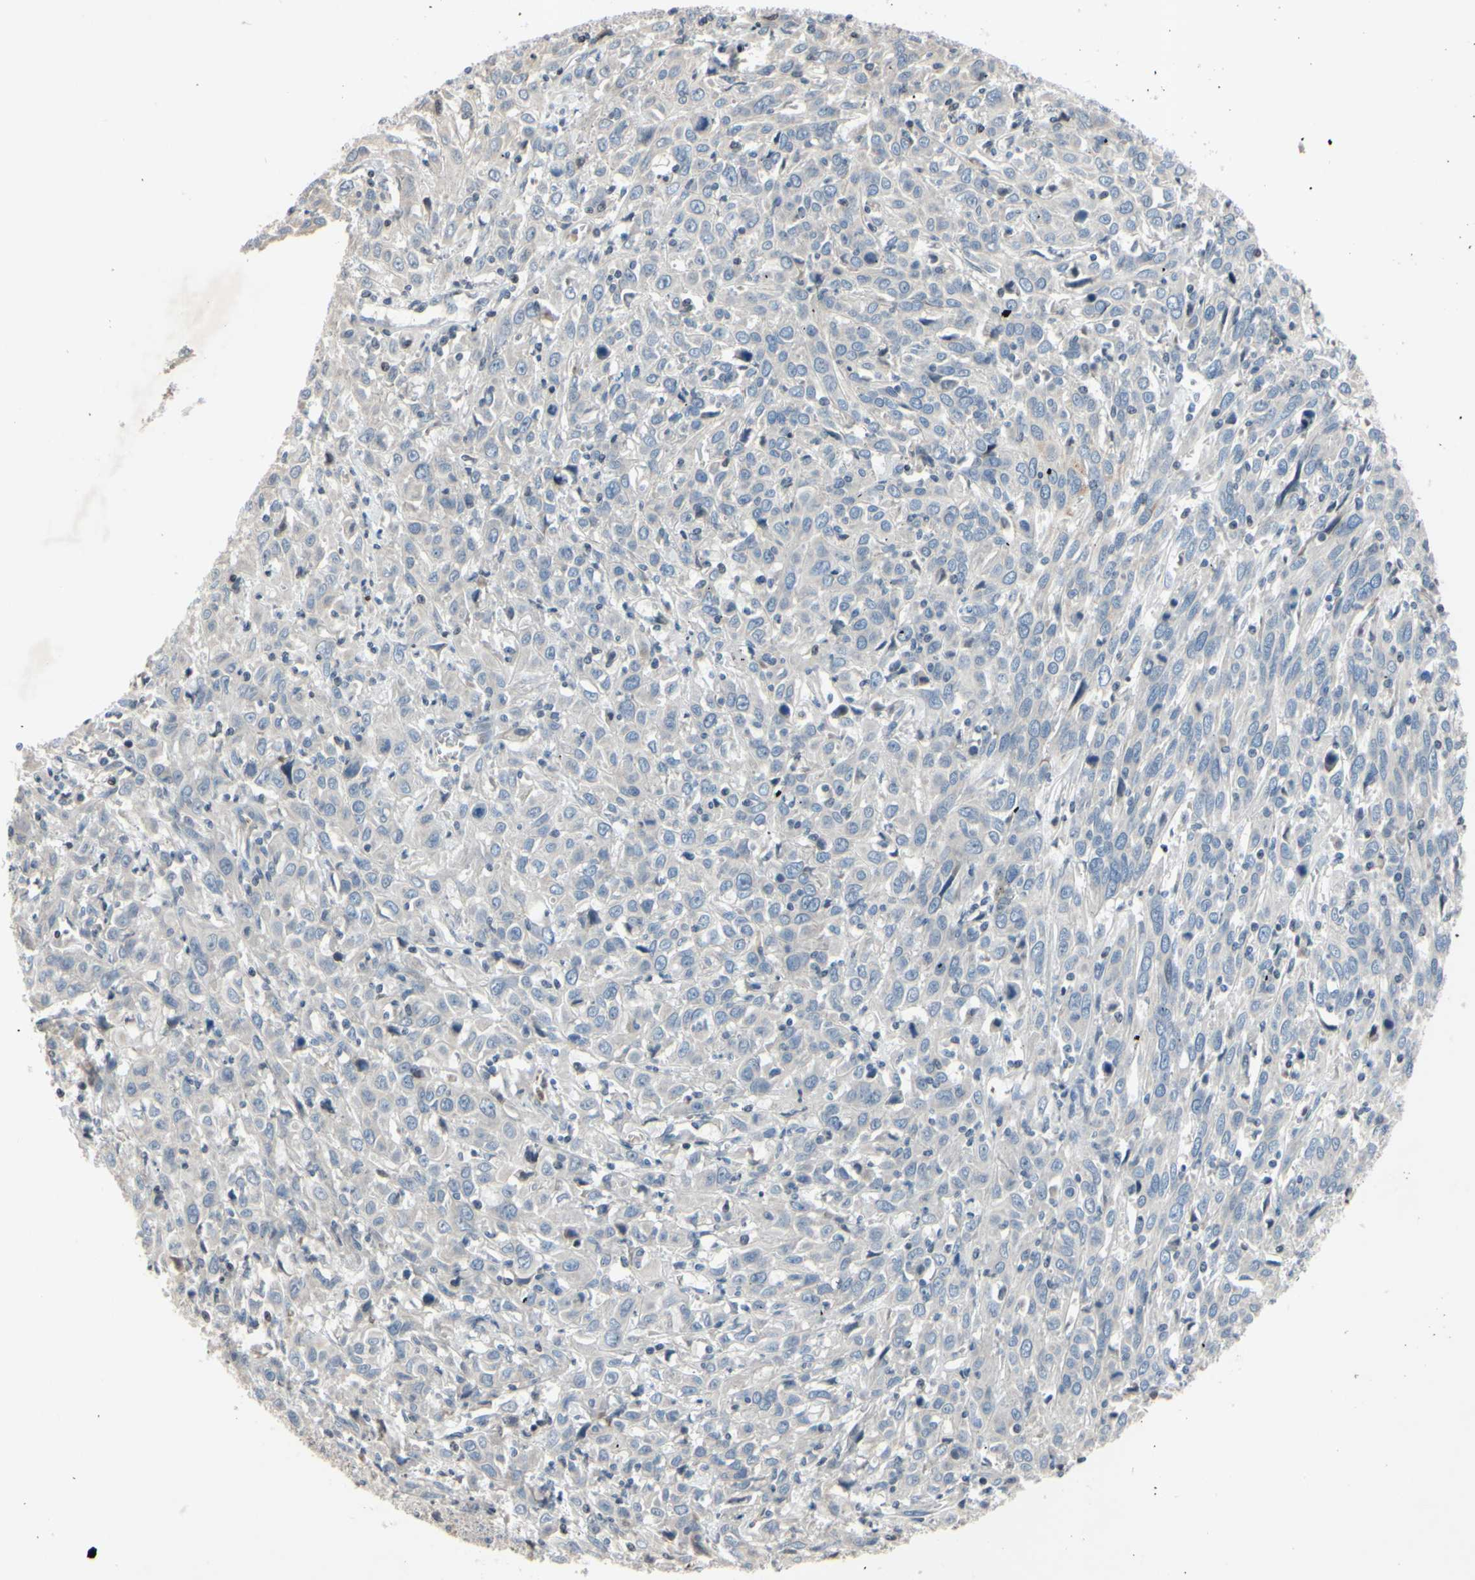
{"staining": {"intensity": "negative", "quantity": "none", "location": "none"}, "tissue": "cervical cancer", "cell_type": "Tumor cells", "image_type": "cancer", "snomed": [{"axis": "morphology", "description": "Squamous cell carcinoma, NOS"}, {"axis": "topography", "description": "Cervix"}], "caption": "This is an immunohistochemistry (IHC) histopathology image of squamous cell carcinoma (cervical). There is no expression in tumor cells.", "gene": "ARG1", "patient": {"sex": "female", "age": 46}}